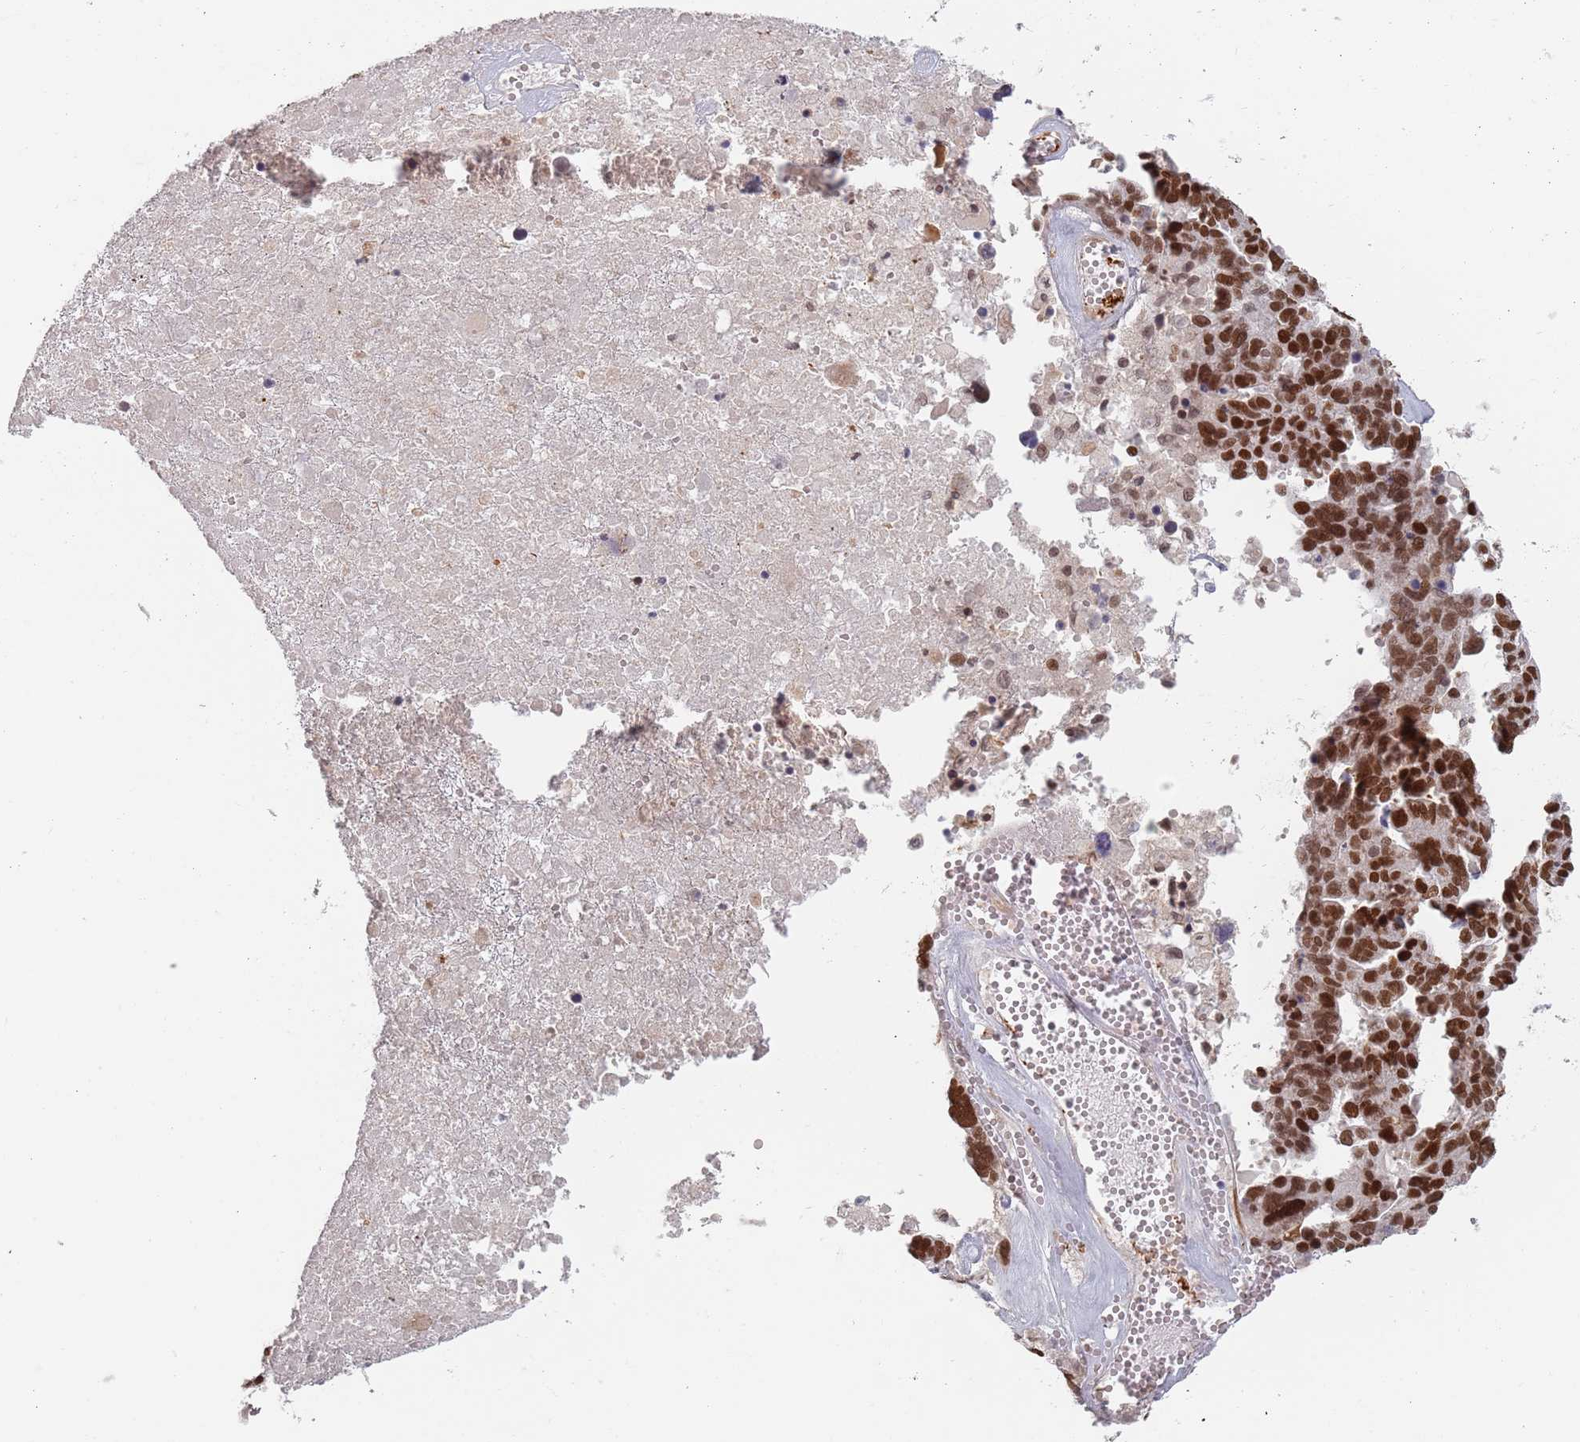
{"staining": {"intensity": "strong", "quantity": ">75%", "location": "nuclear"}, "tissue": "ovarian cancer", "cell_type": "Tumor cells", "image_type": "cancer", "snomed": [{"axis": "morphology", "description": "Cystadenocarcinoma, serous, NOS"}, {"axis": "topography", "description": "Ovary"}], "caption": "Ovarian serous cystadenocarcinoma stained with immunohistochemistry shows strong nuclear staining in approximately >75% of tumor cells.", "gene": "NUP50", "patient": {"sex": "female", "age": 59}}